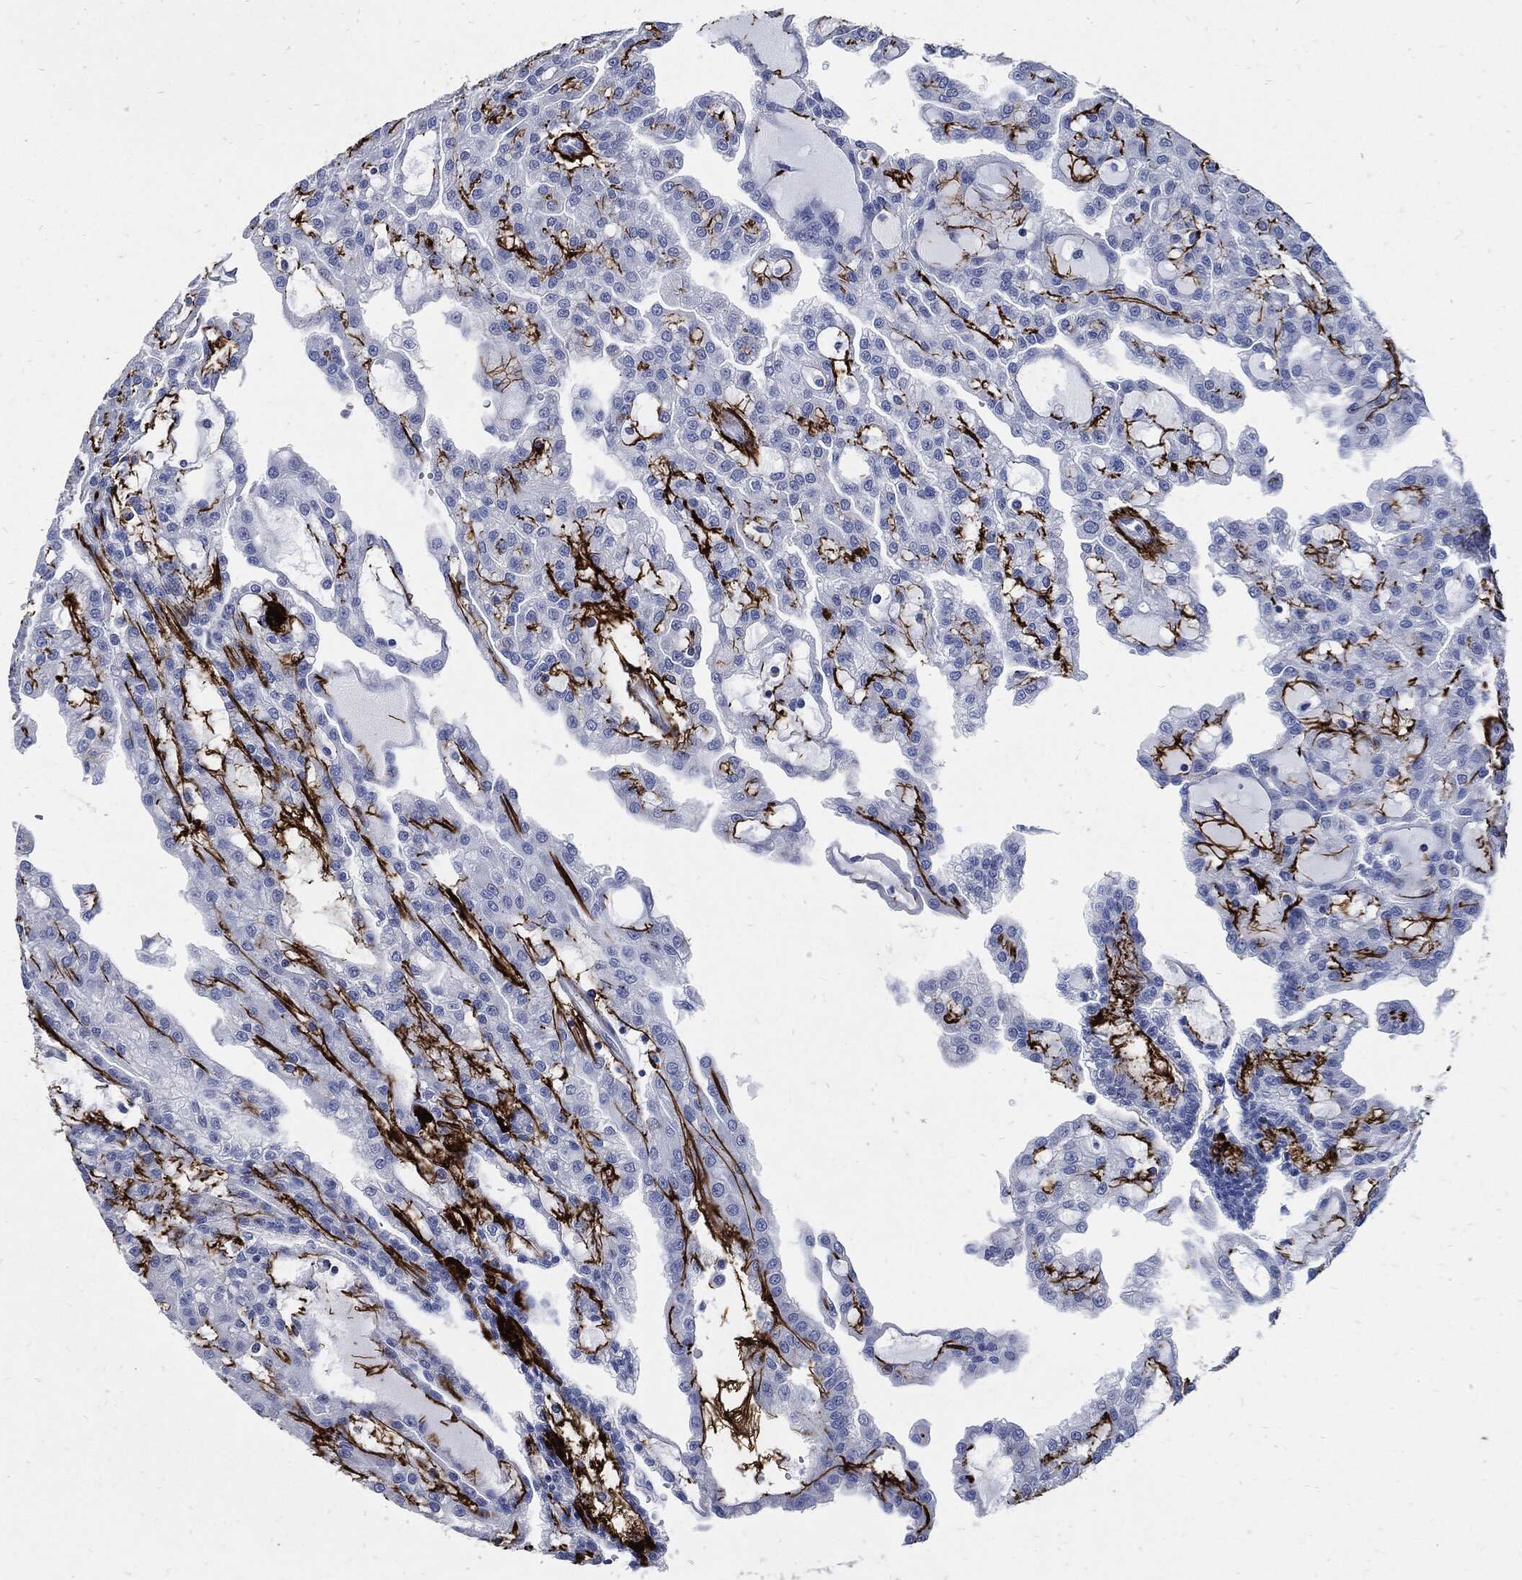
{"staining": {"intensity": "negative", "quantity": "none", "location": "none"}, "tissue": "renal cancer", "cell_type": "Tumor cells", "image_type": "cancer", "snomed": [{"axis": "morphology", "description": "Adenocarcinoma, NOS"}, {"axis": "topography", "description": "Kidney"}], "caption": "Immunohistochemistry of human renal adenocarcinoma shows no expression in tumor cells.", "gene": "FBN1", "patient": {"sex": "male", "age": 63}}